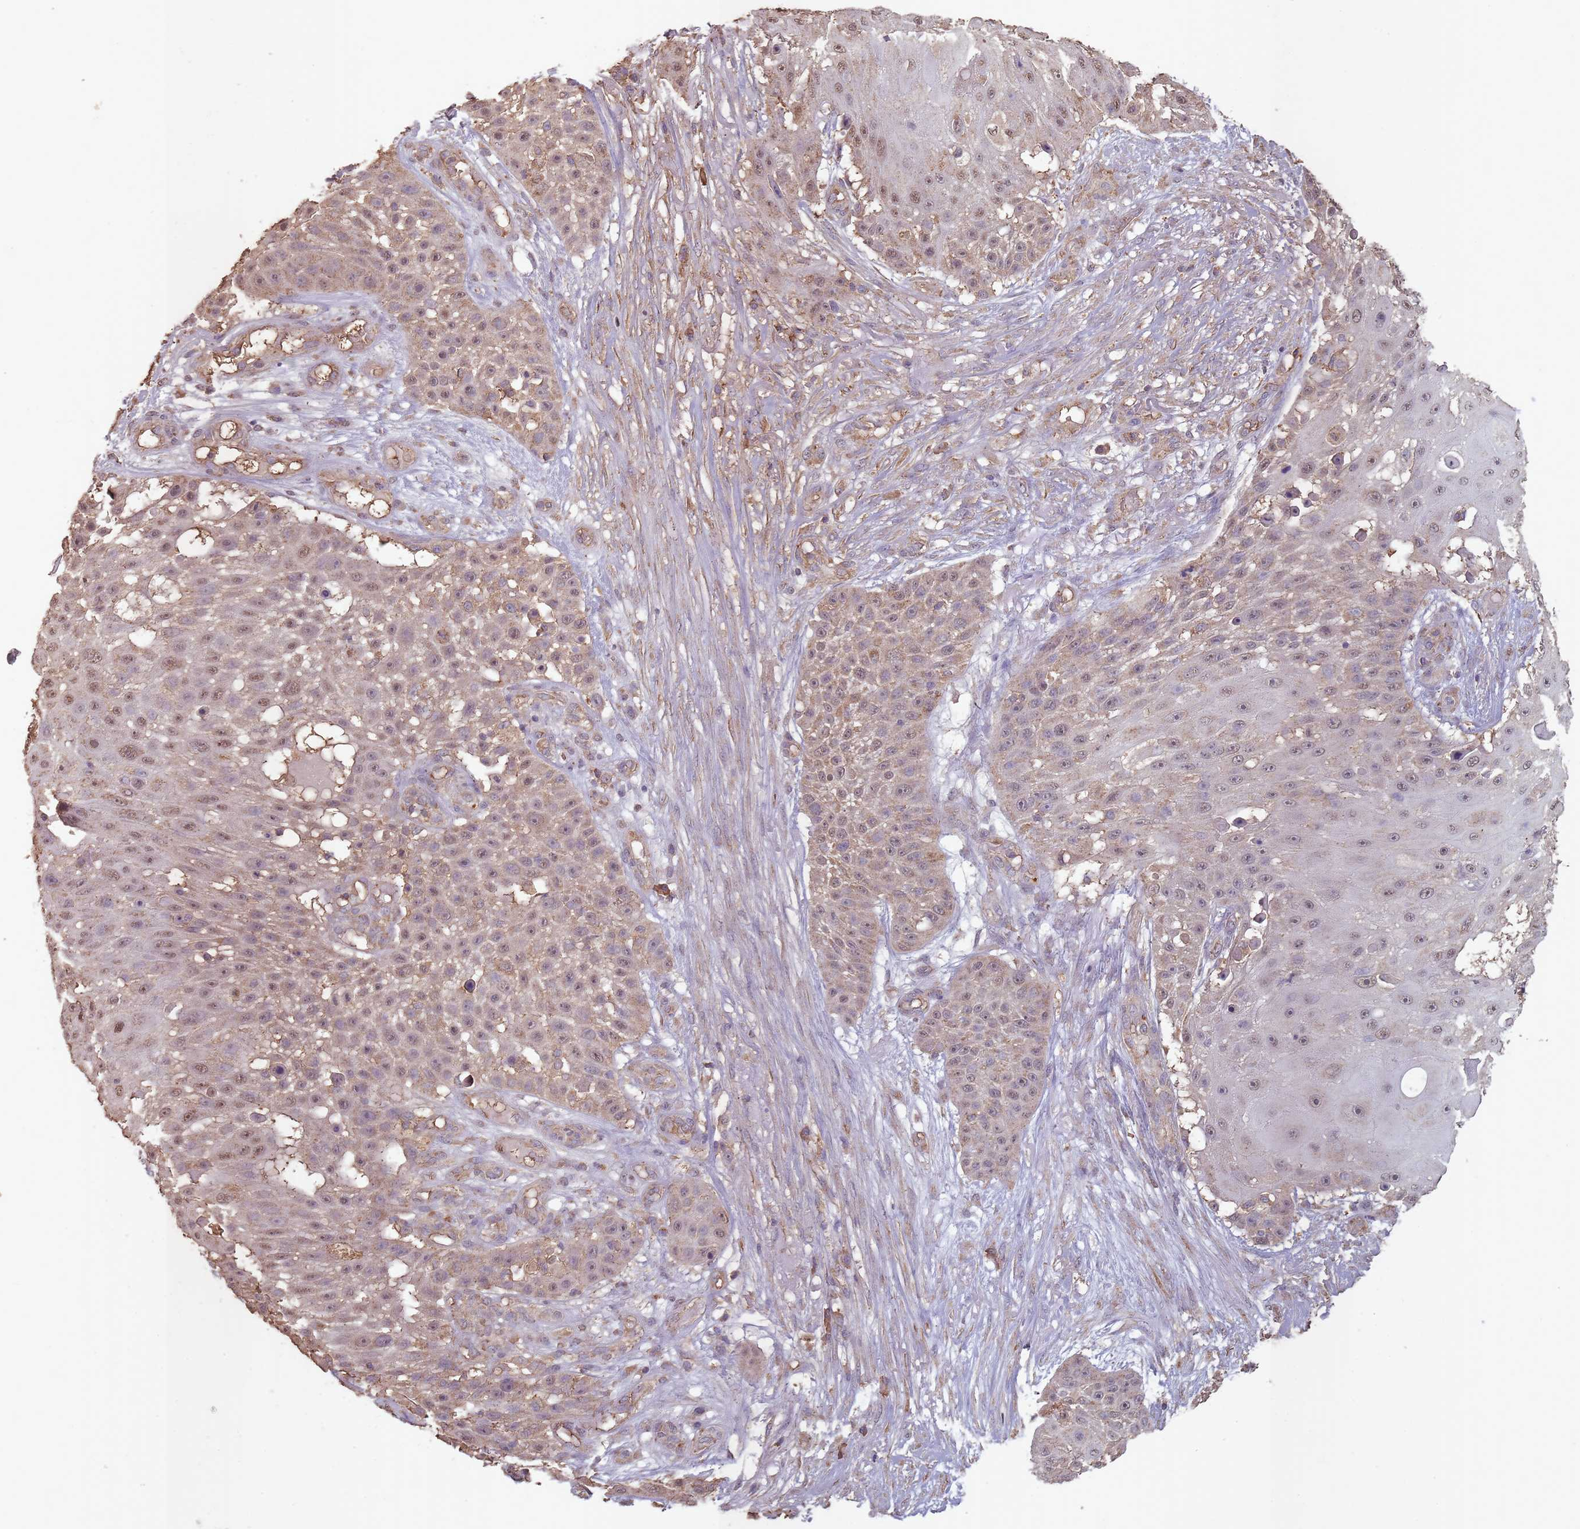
{"staining": {"intensity": "weak", "quantity": "25%-75%", "location": "cytoplasmic/membranous,nuclear"}, "tissue": "skin cancer", "cell_type": "Tumor cells", "image_type": "cancer", "snomed": [{"axis": "morphology", "description": "Squamous cell carcinoma, NOS"}, {"axis": "topography", "description": "Skin"}], "caption": "This is an image of IHC staining of skin squamous cell carcinoma, which shows weak staining in the cytoplasmic/membranous and nuclear of tumor cells.", "gene": "SANBR", "patient": {"sex": "female", "age": 86}}